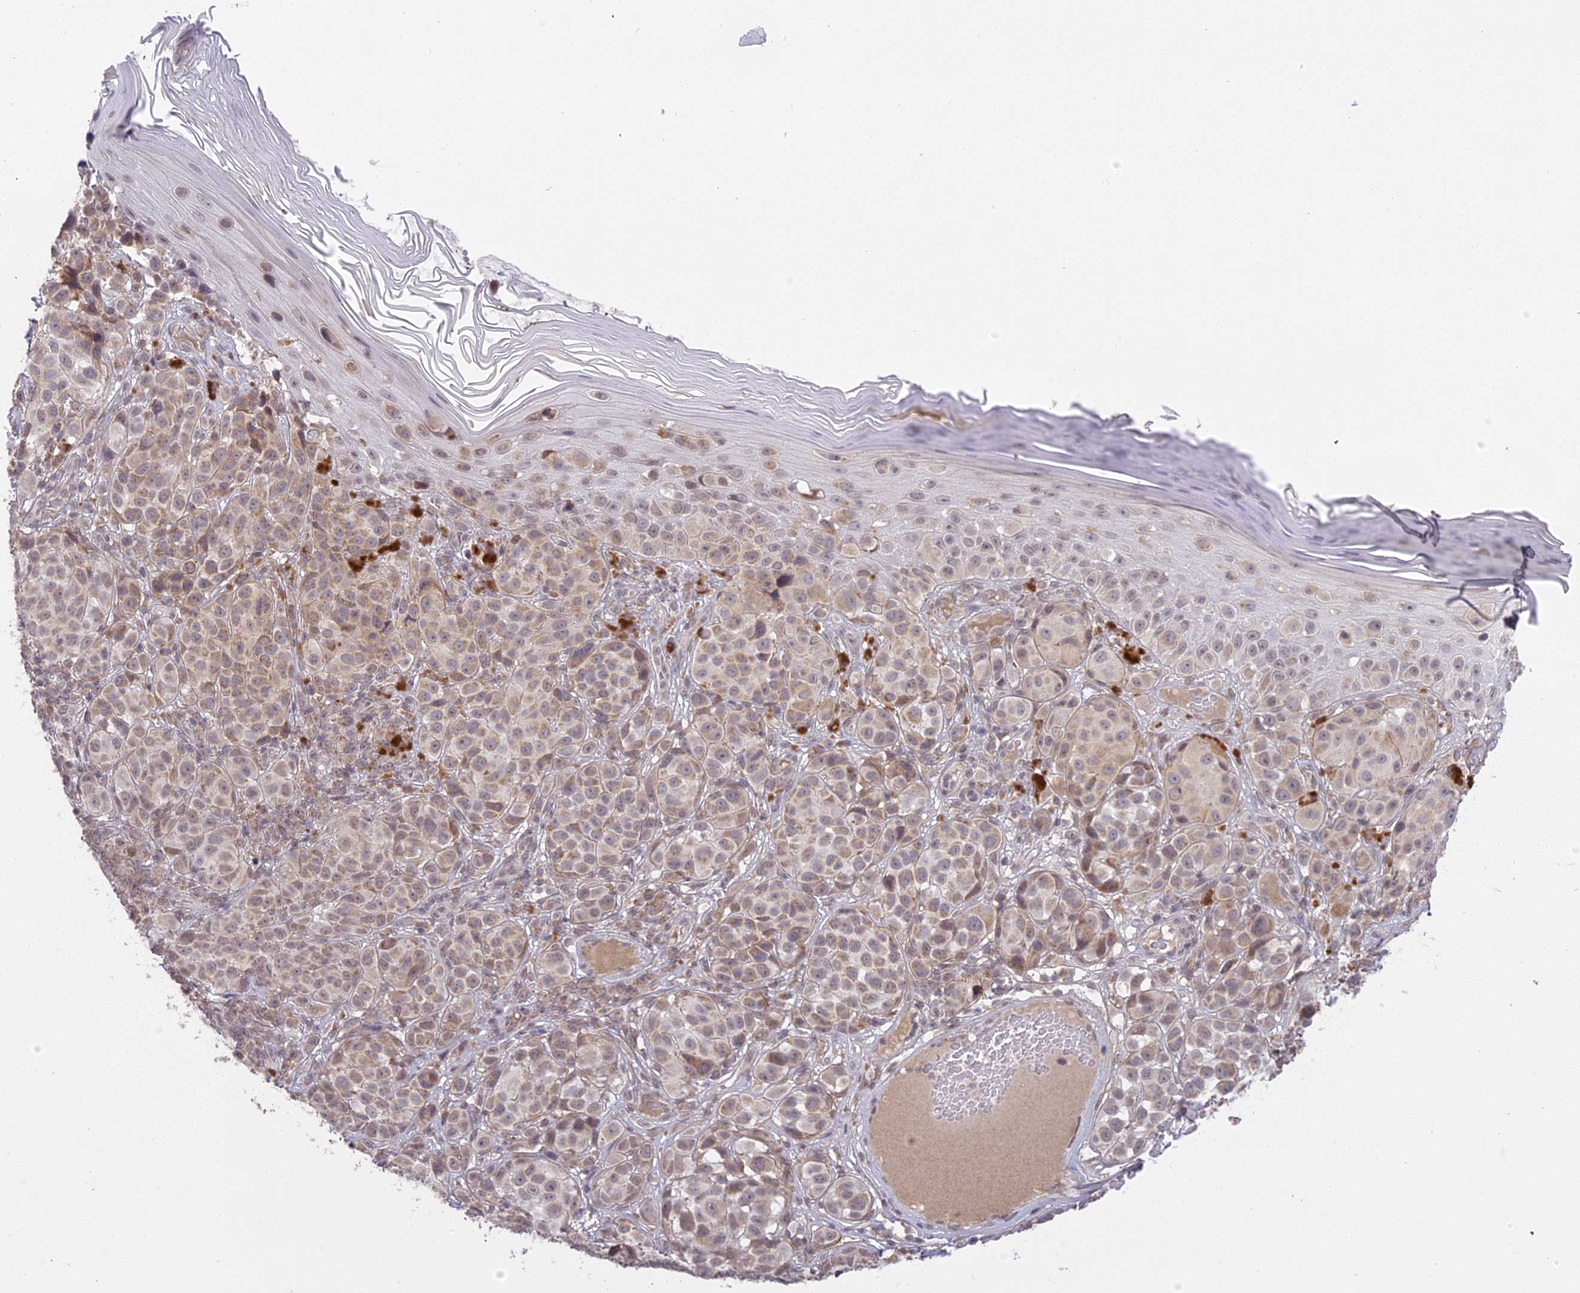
{"staining": {"intensity": "weak", "quantity": "25%-75%", "location": "cytoplasmic/membranous"}, "tissue": "melanoma", "cell_type": "Tumor cells", "image_type": "cancer", "snomed": [{"axis": "morphology", "description": "Malignant melanoma, NOS"}, {"axis": "topography", "description": "Skin"}], "caption": "This is a histology image of IHC staining of melanoma, which shows weak positivity in the cytoplasmic/membranous of tumor cells.", "gene": "ERG28", "patient": {"sex": "male", "age": 38}}